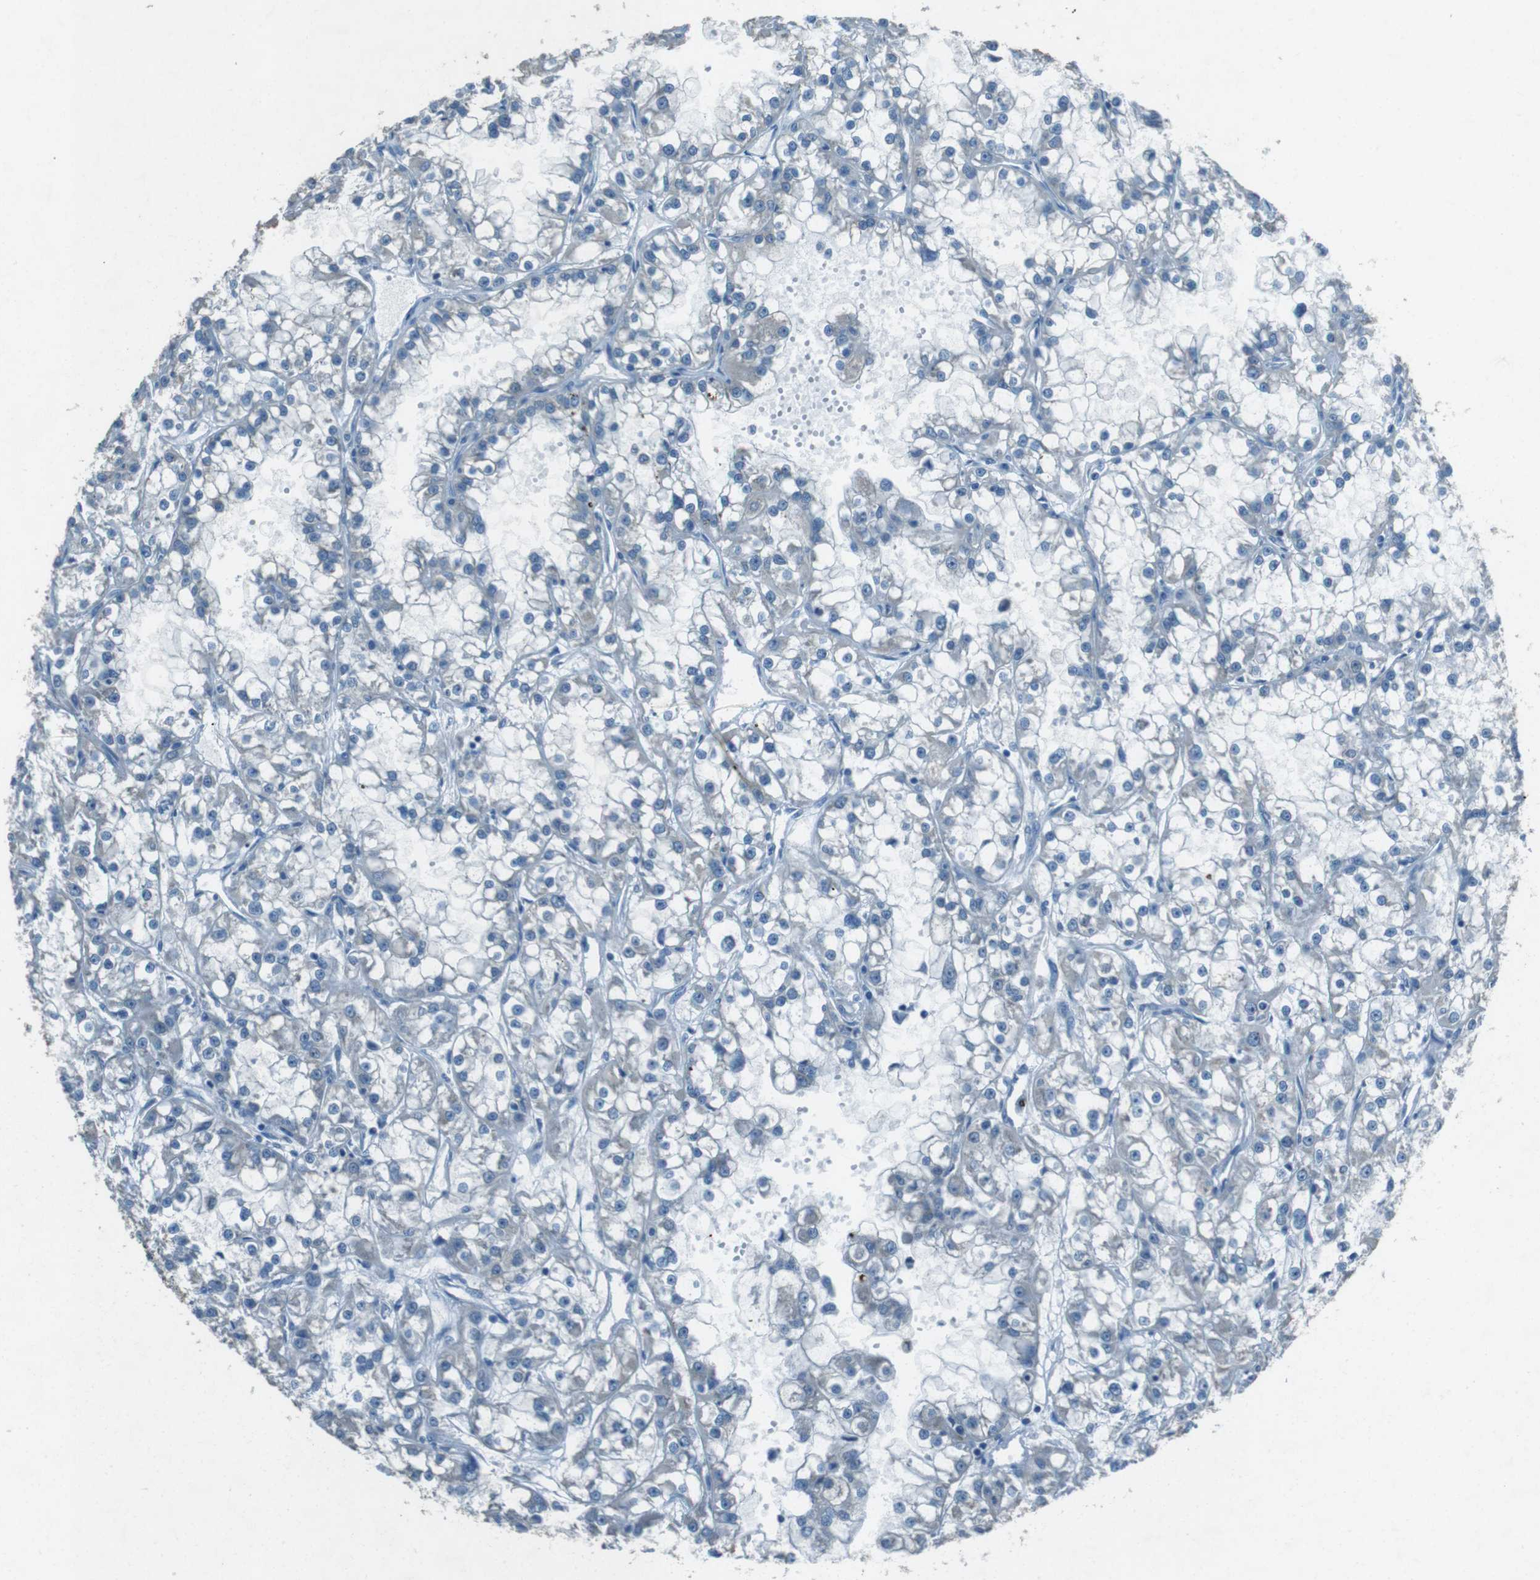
{"staining": {"intensity": "negative", "quantity": "none", "location": "none"}, "tissue": "renal cancer", "cell_type": "Tumor cells", "image_type": "cancer", "snomed": [{"axis": "morphology", "description": "Adenocarcinoma, NOS"}, {"axis": "topography", "description": "Kidney"}], "caption": "High power microscopy micrograph of an immunohistochemistry micrograph of renal cancer (adenocarcinoma), revealing no significant positivity in tumor cells.", "gene": "MFAP3", "patient": {"sex": "female", "age": 52}}